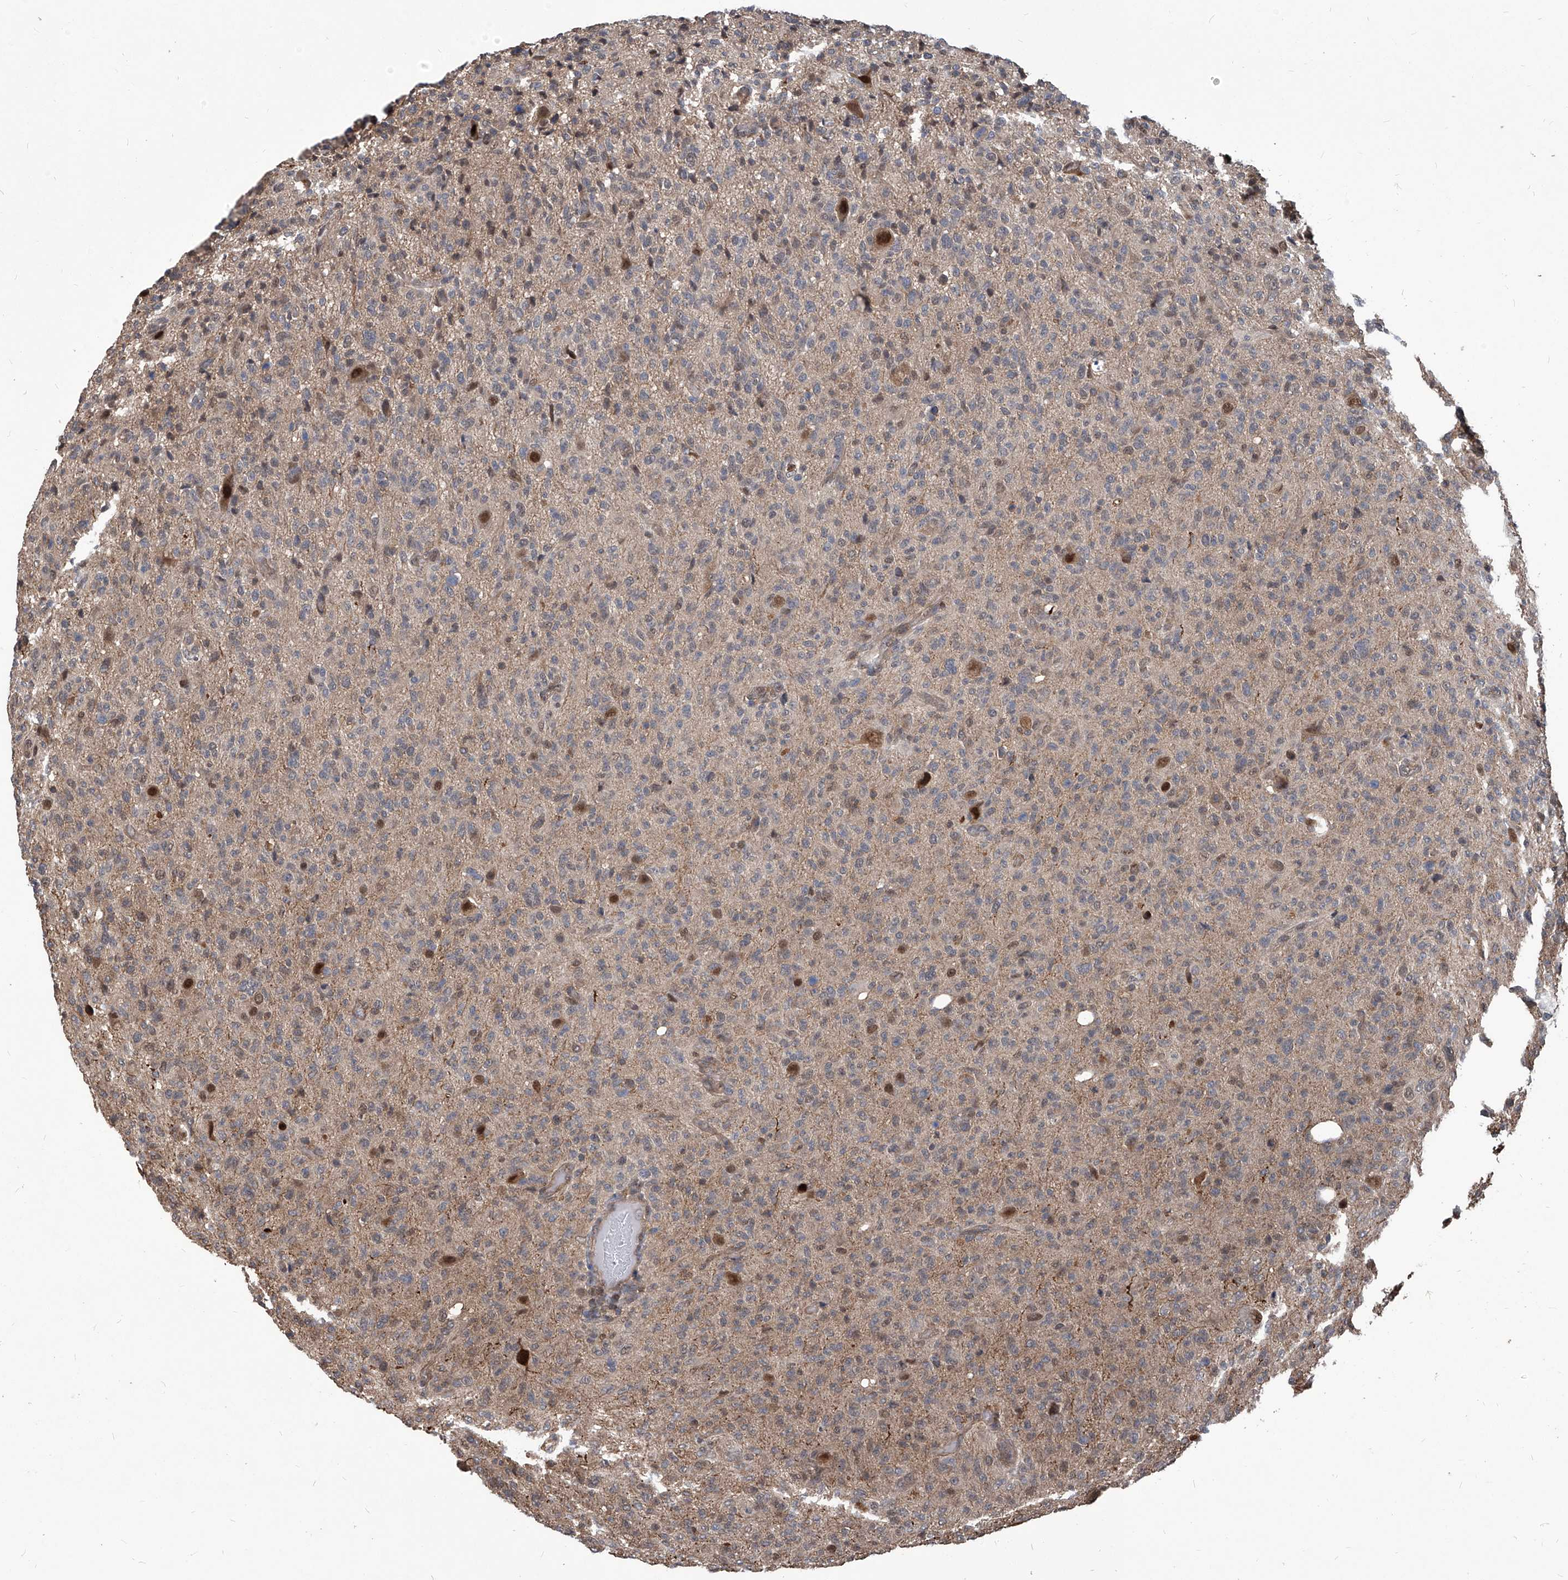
{"staining": {"intensity": "negative", "quantity": "none", "location": "none"}, "tissue": "glioma", "cell_type": "Tumor cells", "image_type": "cancer", "snomed": [{"axis": "morphology", "description": "Glioma, malignant, High grade"}, {"axis": "topography", "description": "Brain"}], "caption": "Protein analysis of glioma displays no significant expression in tumor cells. (DAB (3,3'-diaminobenzidine) immunohistochemistry (IHC) visualized using brightfield microscopy, high magnification).", "gene": "PSMB1", "patient": {"sex": "female", "age": 57}}